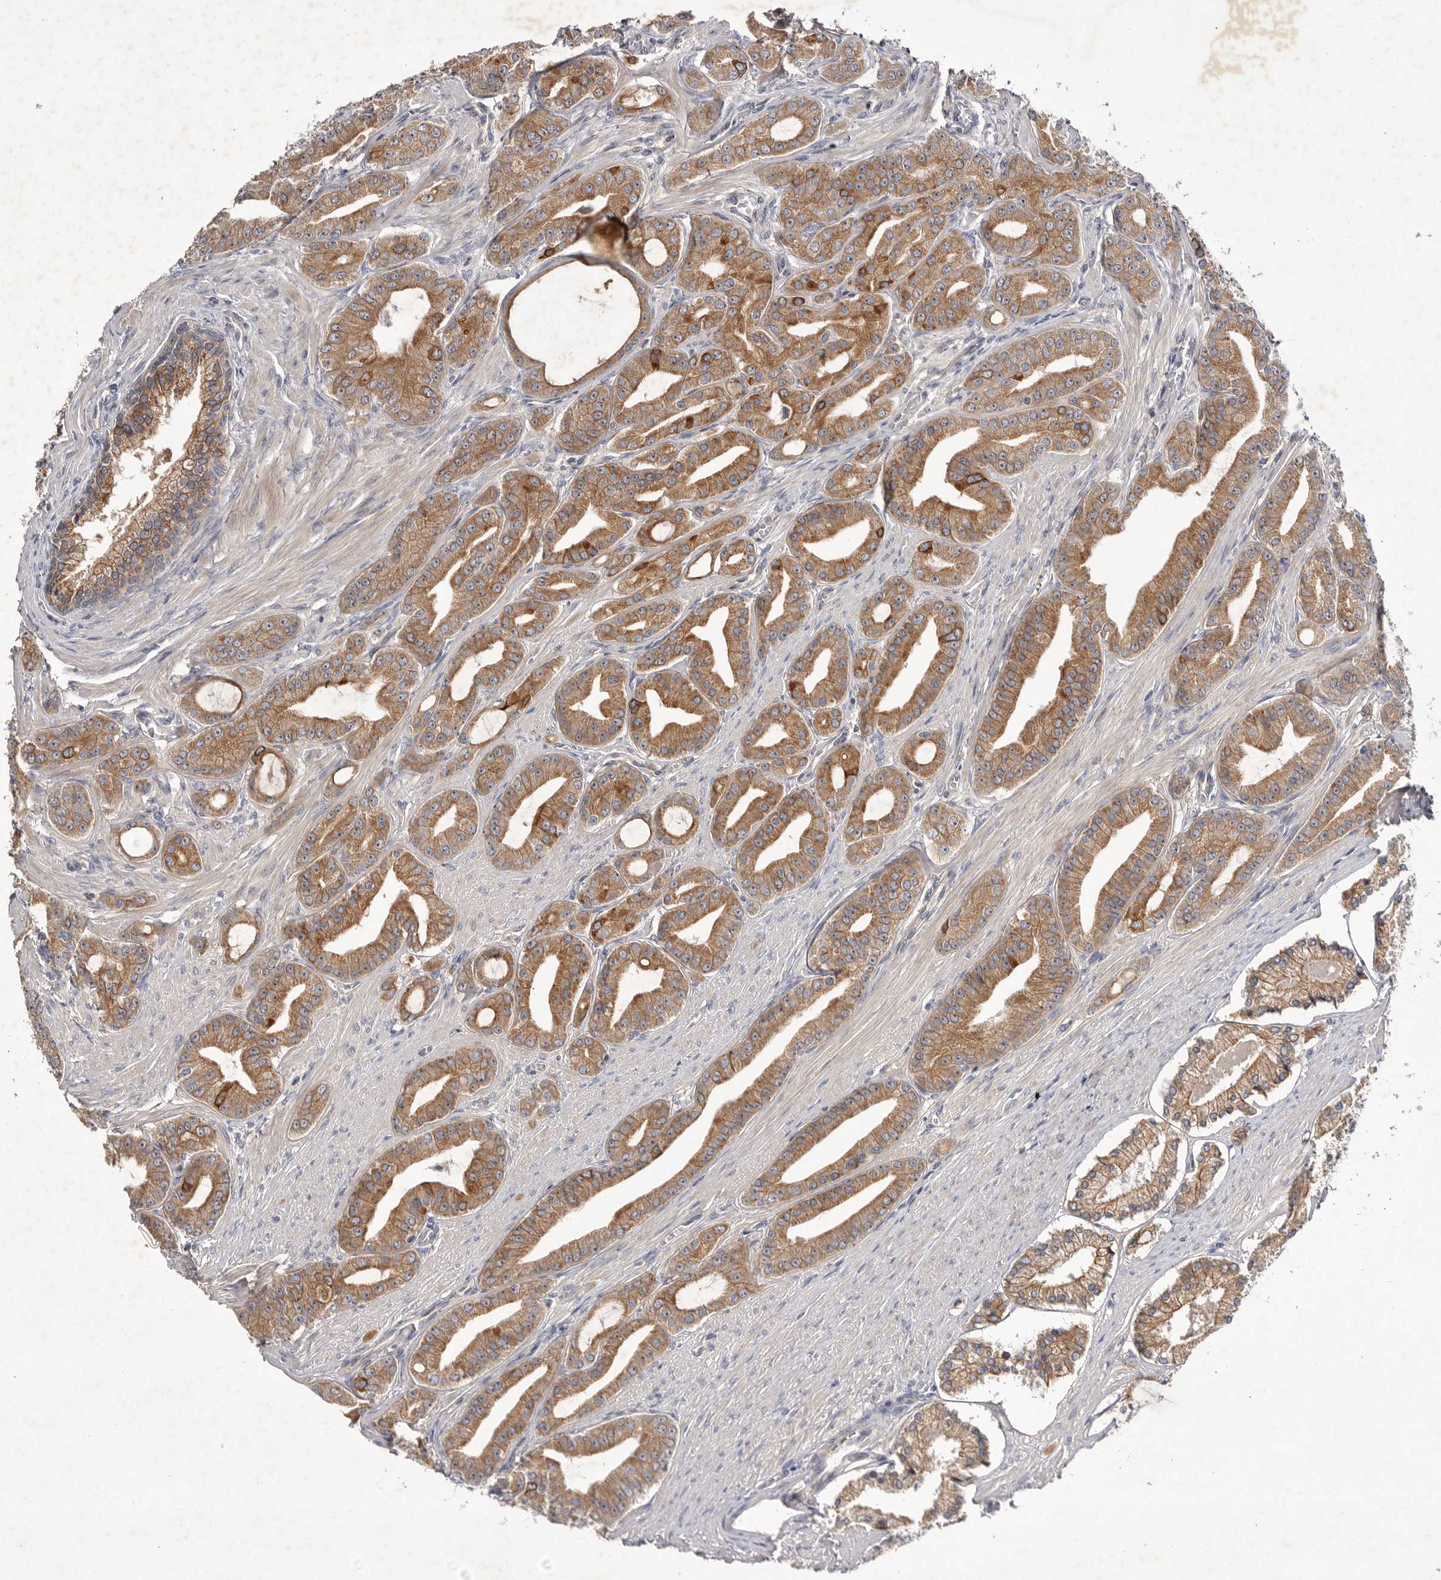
{"staining": {"intensity": "moderate", "quantity": ">75%", "location": "cytoplasmic/membranous"}, "tissue": "prostate cancer", "cell_type": "Tumor cells", "image_type": "cancer", "snomed": [{"axis": "morphology", "description": "Adenocarcinoma, High grade"}, {"axis": "topography", "description": "Prostate"}], "caption": "The image displays a brown stain indicating the presence of a protein in the cytoplasmic/membranous of tumor cells in prostate cancer (high-grade adenocarcinoma).", "gene": "DHDDS", "patient": {"sex": "male", "age": 60}}